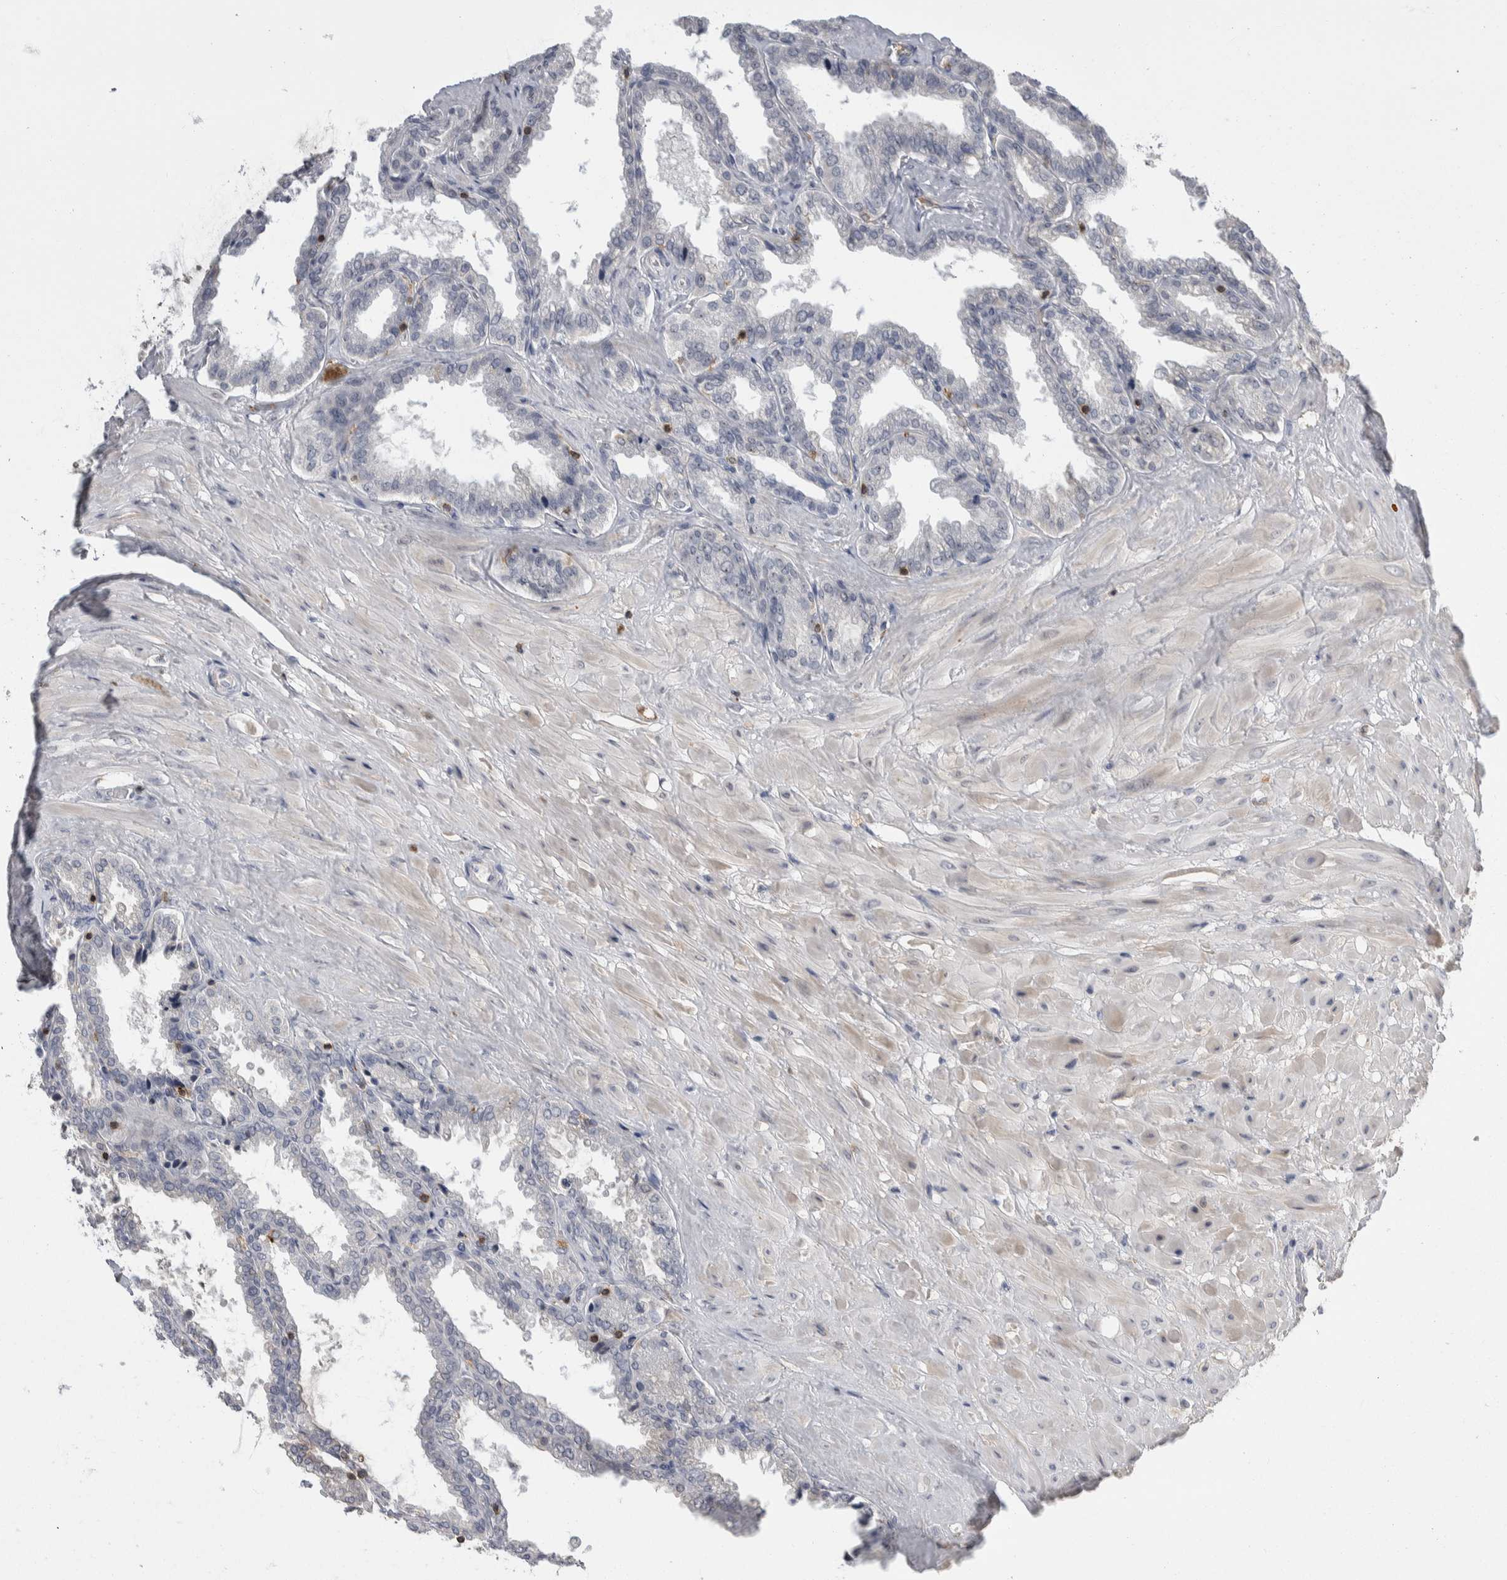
{"staining": {"intensity": "negative", "quantity": "none", "location": "none"}, "tissue": "seminal vesicle", "cell_type": "Glandular cells", "image_type": "normal", "snomed": [{"axis": "morphology", "description": "Normal tissue, NOS"}, {"axis": "topography", "description": "Seminal veicle"}], "caption": "Glandular cells are negative for brown protein staining in unremarkable seminal vesicle. (Stains: DAB immunohistochemistry with hematoxylin counter stain, Microscopy: brightfield microscopy at high magnification).", "gene": "CEP295NL", "patient": {"sex": "male", "age": 46}}